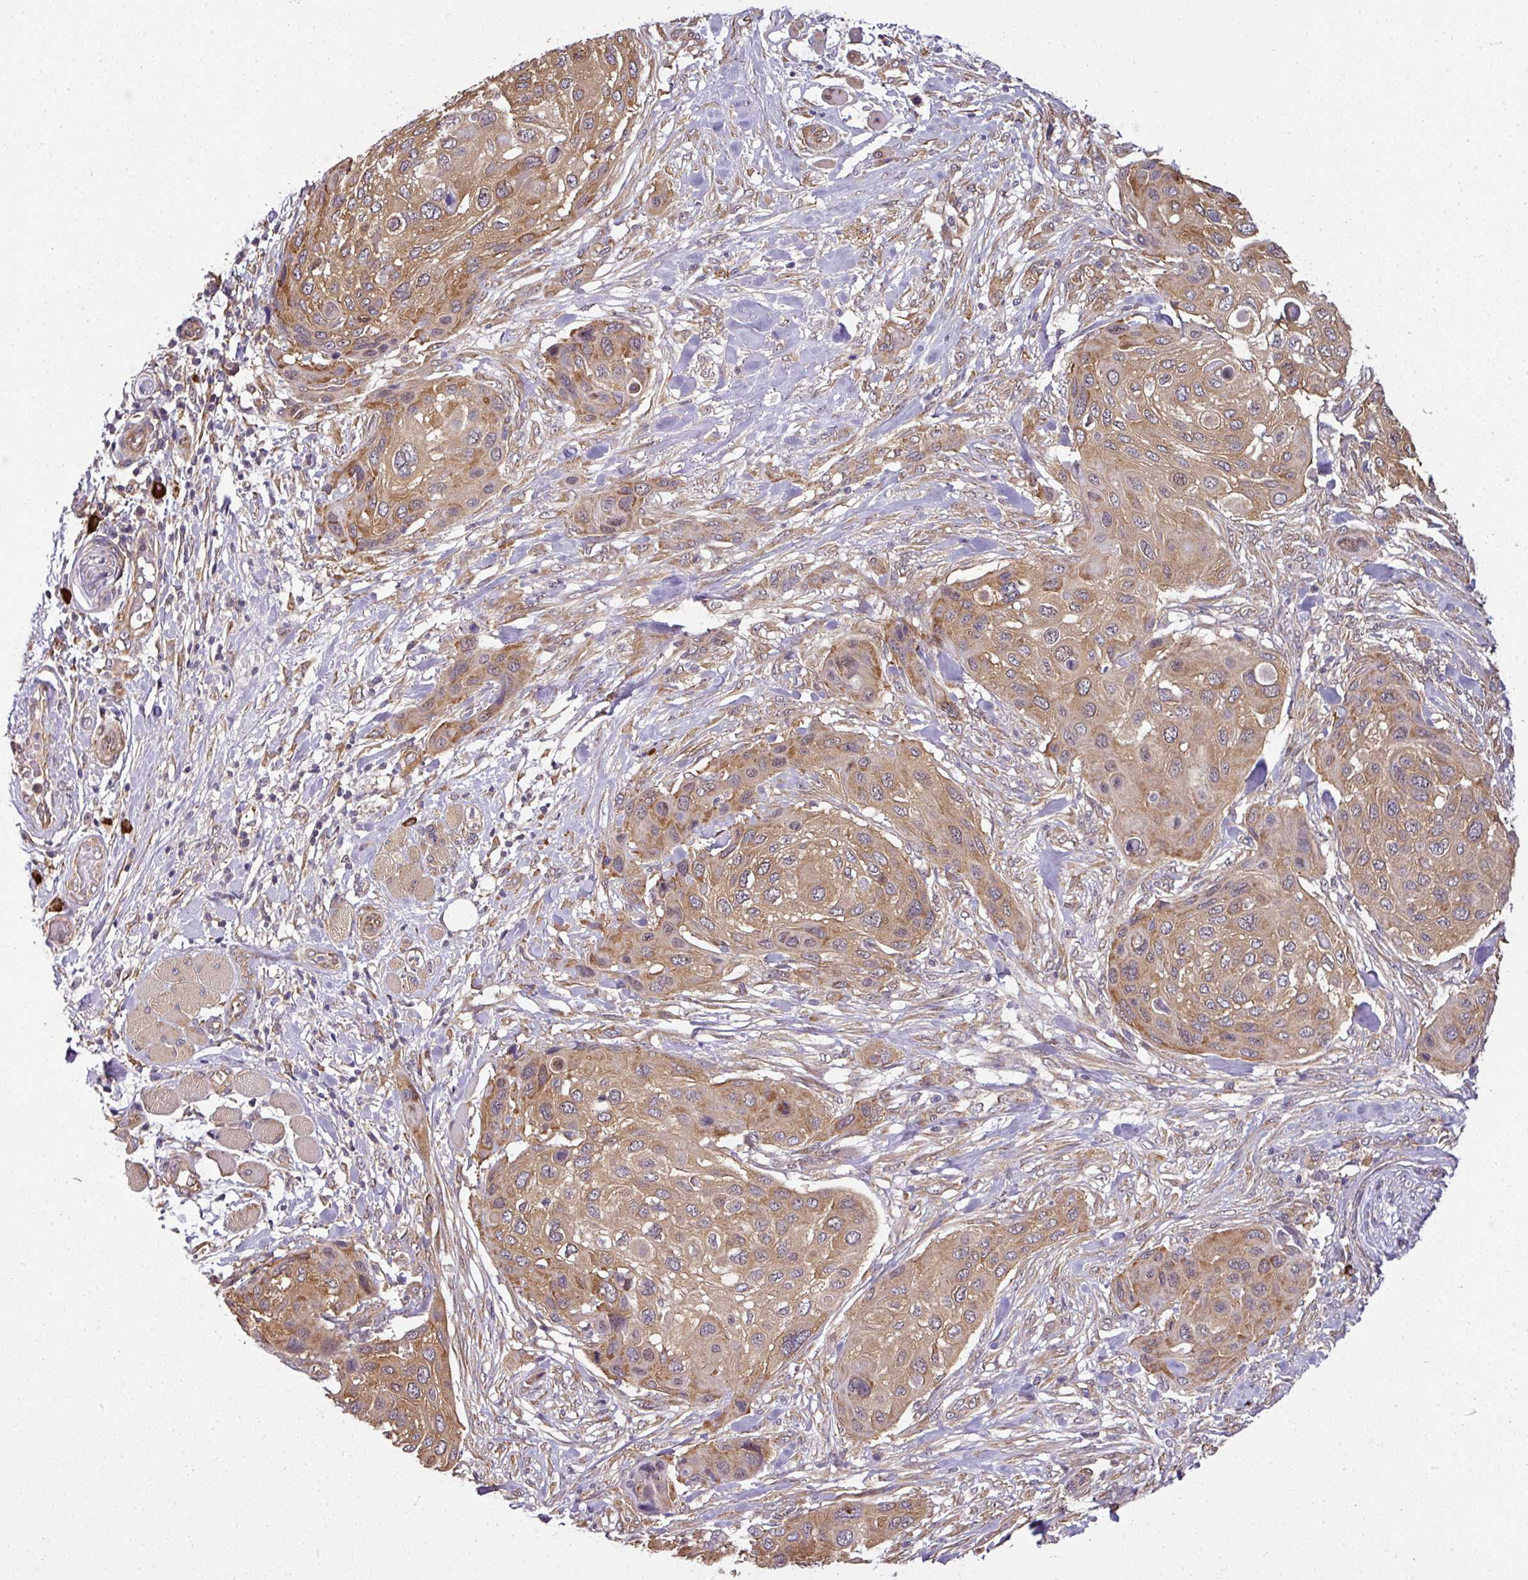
{"staining": {"intensity": "moderate", "quantity": ">75%", "location": "cytoplasmic/membranous"}, "tissue": "skin cancer", "cell_type": "Tumor cells", "image_type": "cancer", "snomed": [{"axis": "morphology", "description": "Squamous cell carcinoma, NOS"}, {"axis": "topography", "description": "Skin"}], "caption": "Human squamous cell carcinoma (skin) stained with a protein marker shows moderate staining in tumor cells.", "gene": "RBM4B", "patient": {"sex": "female", "age": 87}}